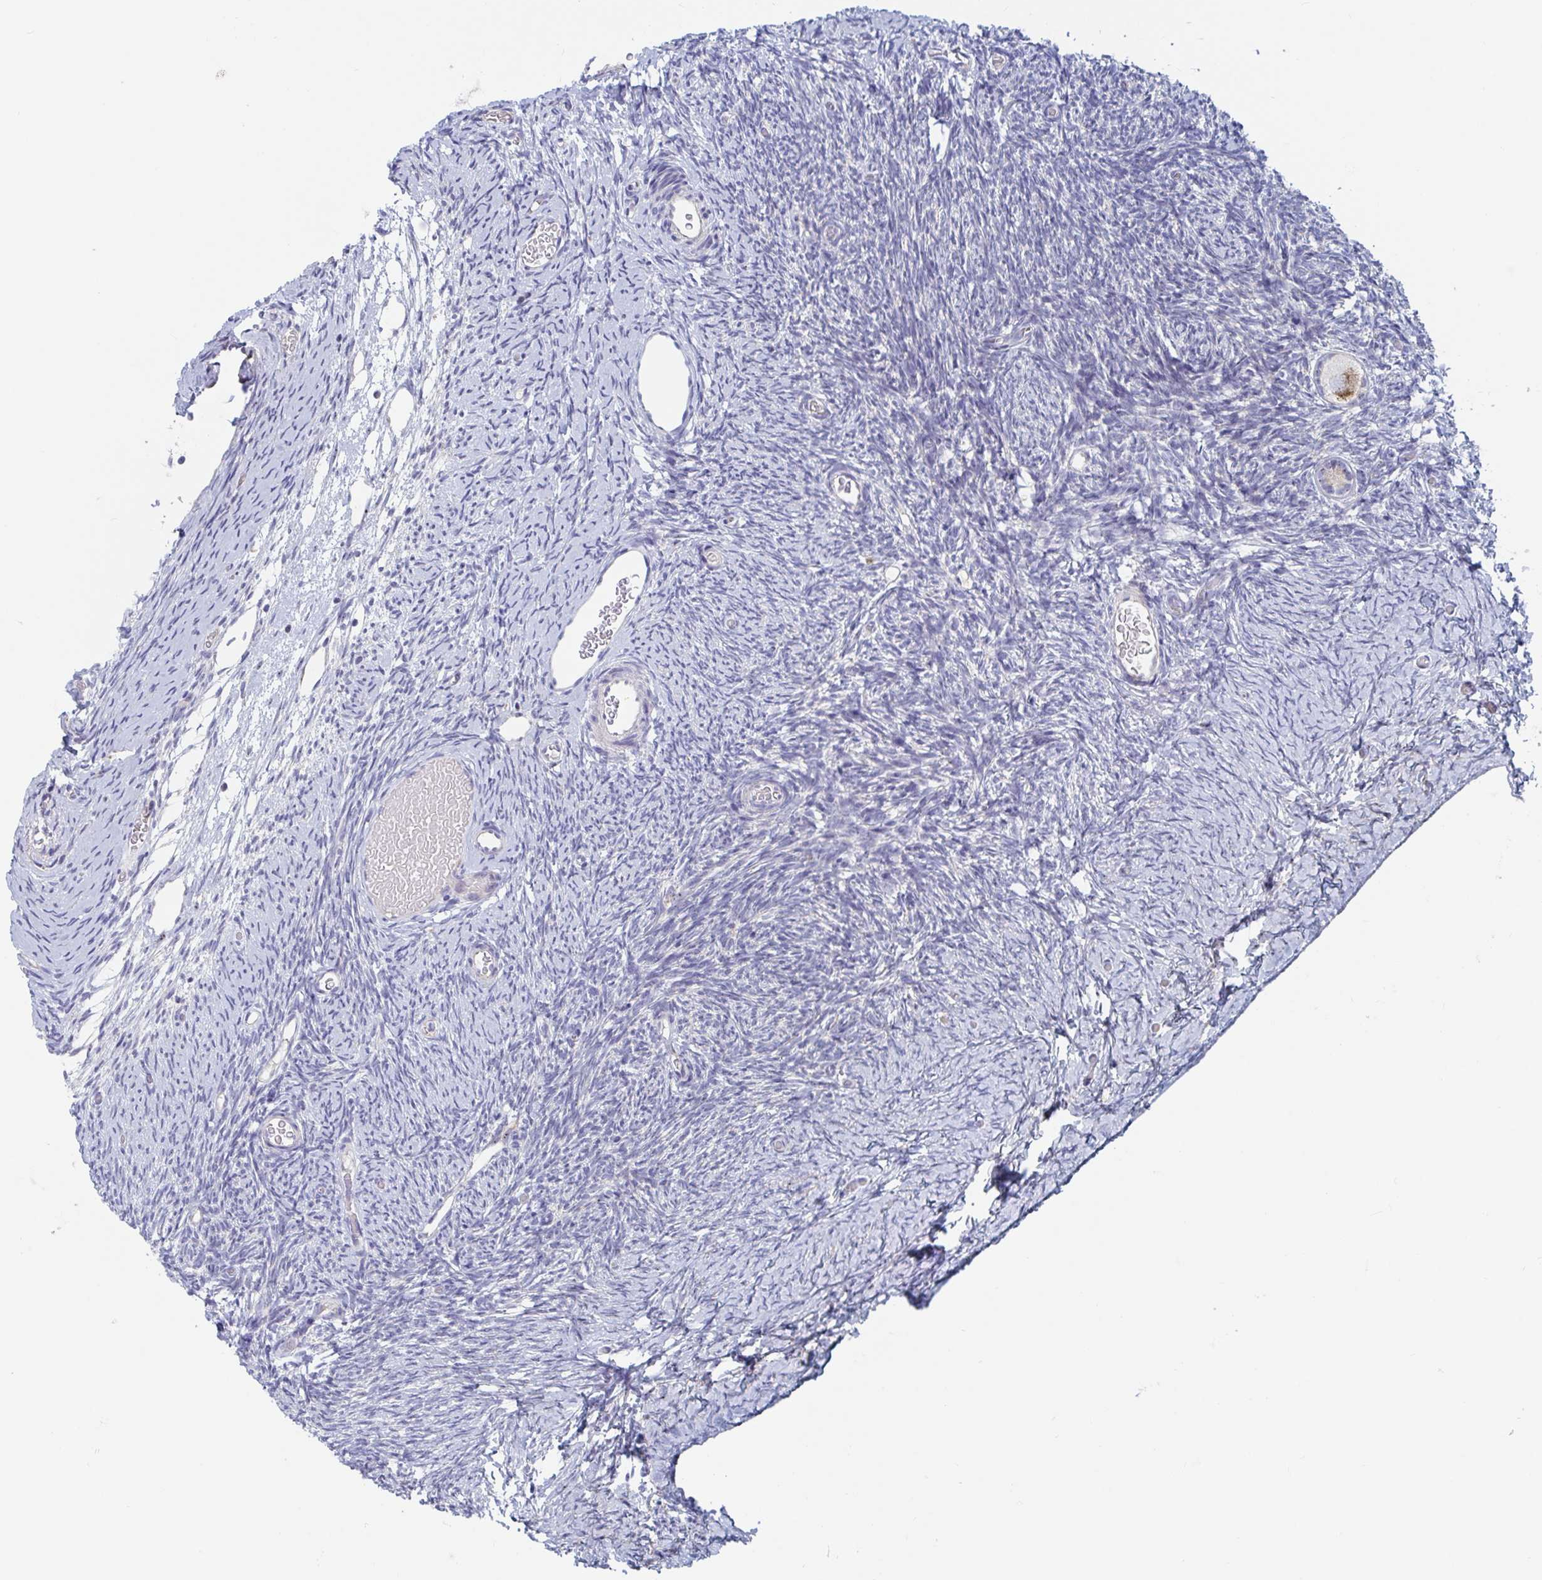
{"staining": {"intensity": "moderate", "quantity": ">75%", "location": "cytoplasmic/membranous,nuclear"}, "tissue": "ovary", "cell_type": "Follicle cells", "image_type": "normal", "snomed": [{"axis": "morphology", "description": "Normal tissue, NOS"}, {"axis": "topography", "description": "Ovary"}], "caption": "High-magnification brightfield microscopy of benign ovary stained with DAB (brown) and counterstained with hematoxylin (blue). follicle cells exhibit moderate cytoplasmic/membranous,nuclear positivity is appreciated in approximately>75% of cells. (Stains: DAB (3,3'-diaminobenzidine) in brown, nuclei in blue, Microscopy: brightfield microscopy at high magnification).", "gene": "MRPL53", "patient": {"sex": "female", "age": 39}}